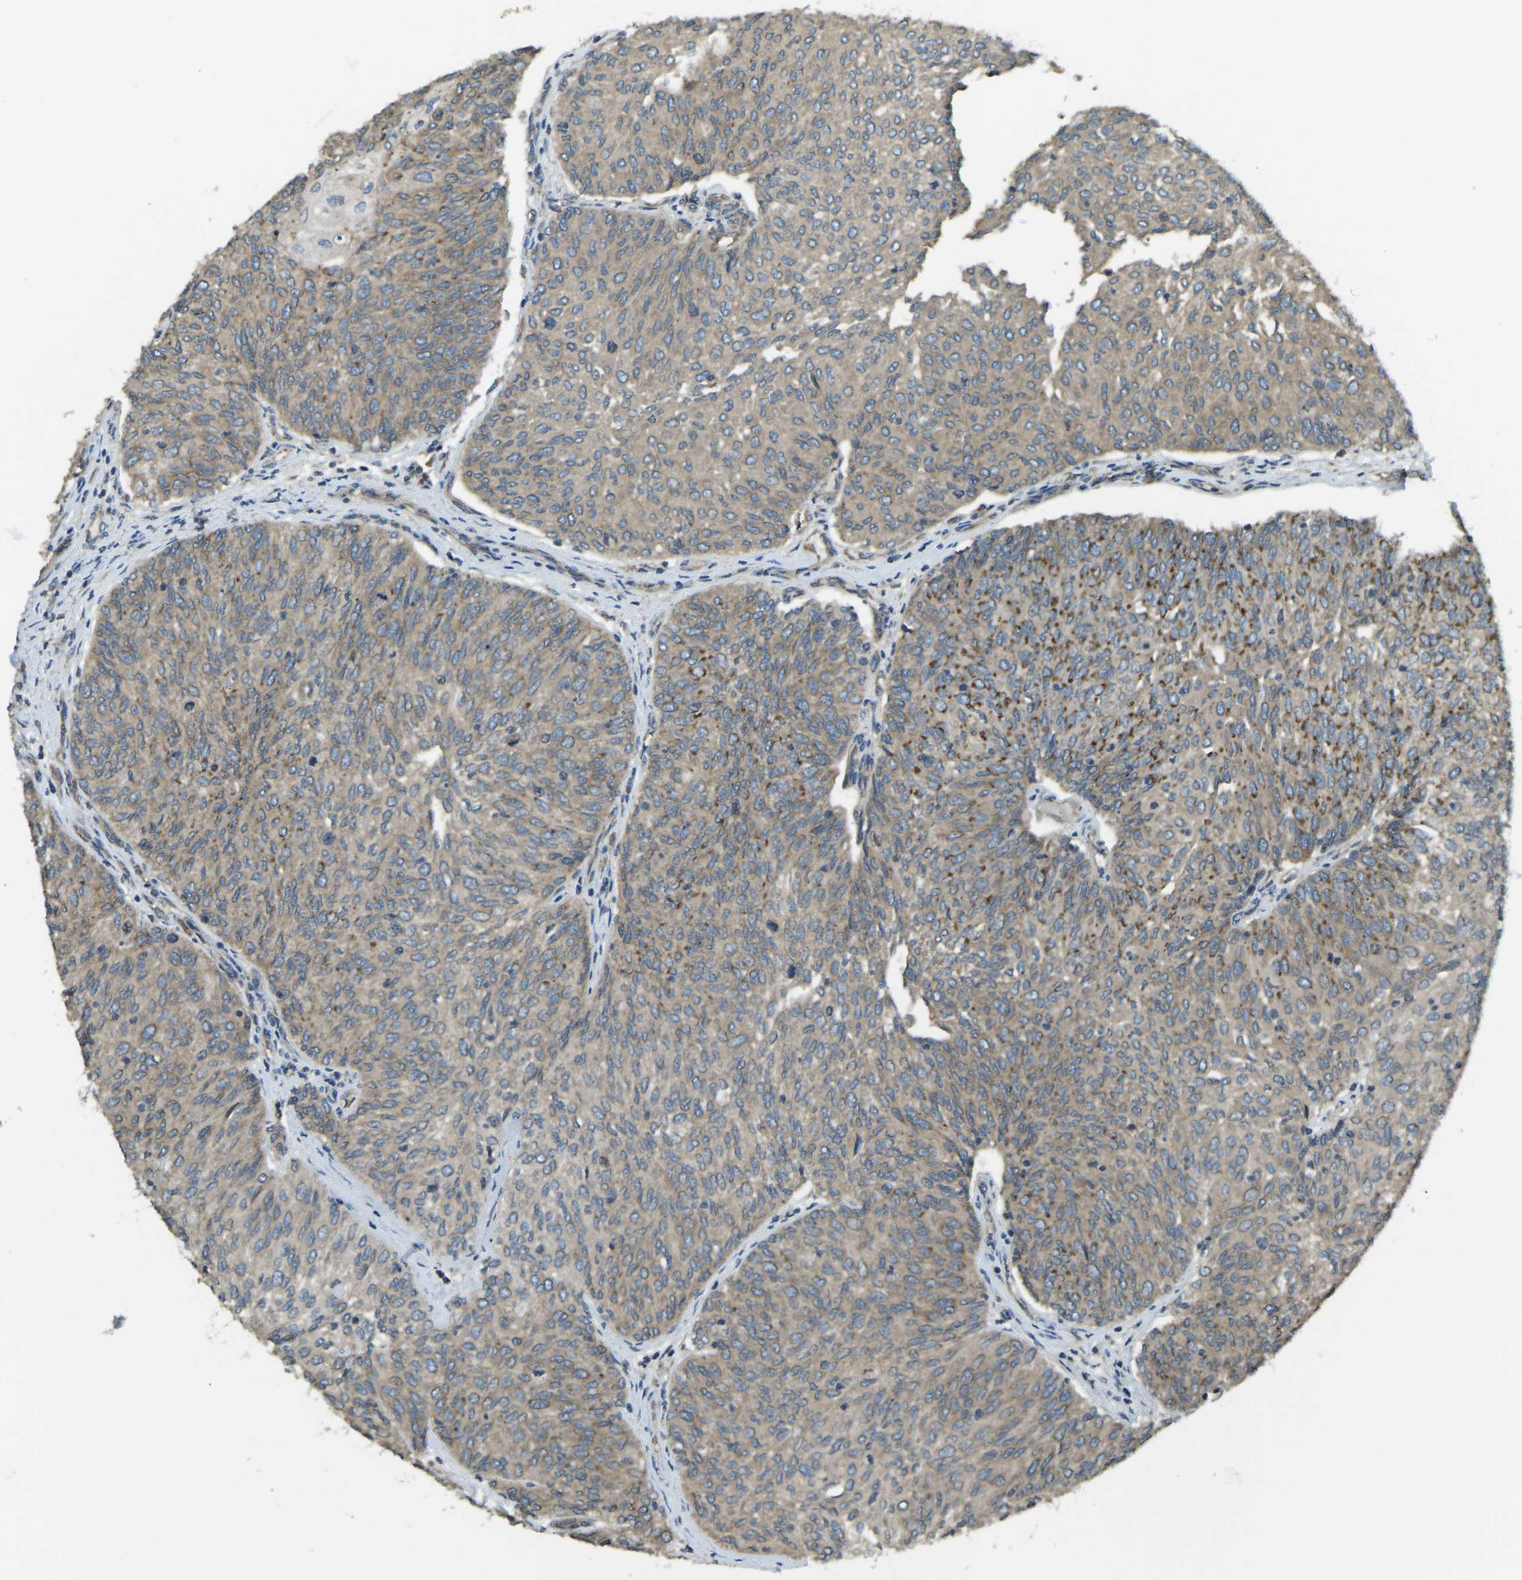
{"staining": {"intensity": "moderate", "quantity": ">75%", "location": "cytoplasmic/membranous"}, "tissue": "urothelial cancer", "cell_type": "Tumor cells", "image_type": "cancer", "snomed": [{"axis": "morphology", "description": "Urothelial carcinoma, Low grade"}, {"axis": "topography", "description": "Urinary bladder"}], "caption": "The image shows staining of urothelial cancer, revealing moderate cytoplasmic/membranous protein staining (brown color) within tumor cells.", "gene": "AIMP1", "patient": {"sex": "female", "age": 79}}